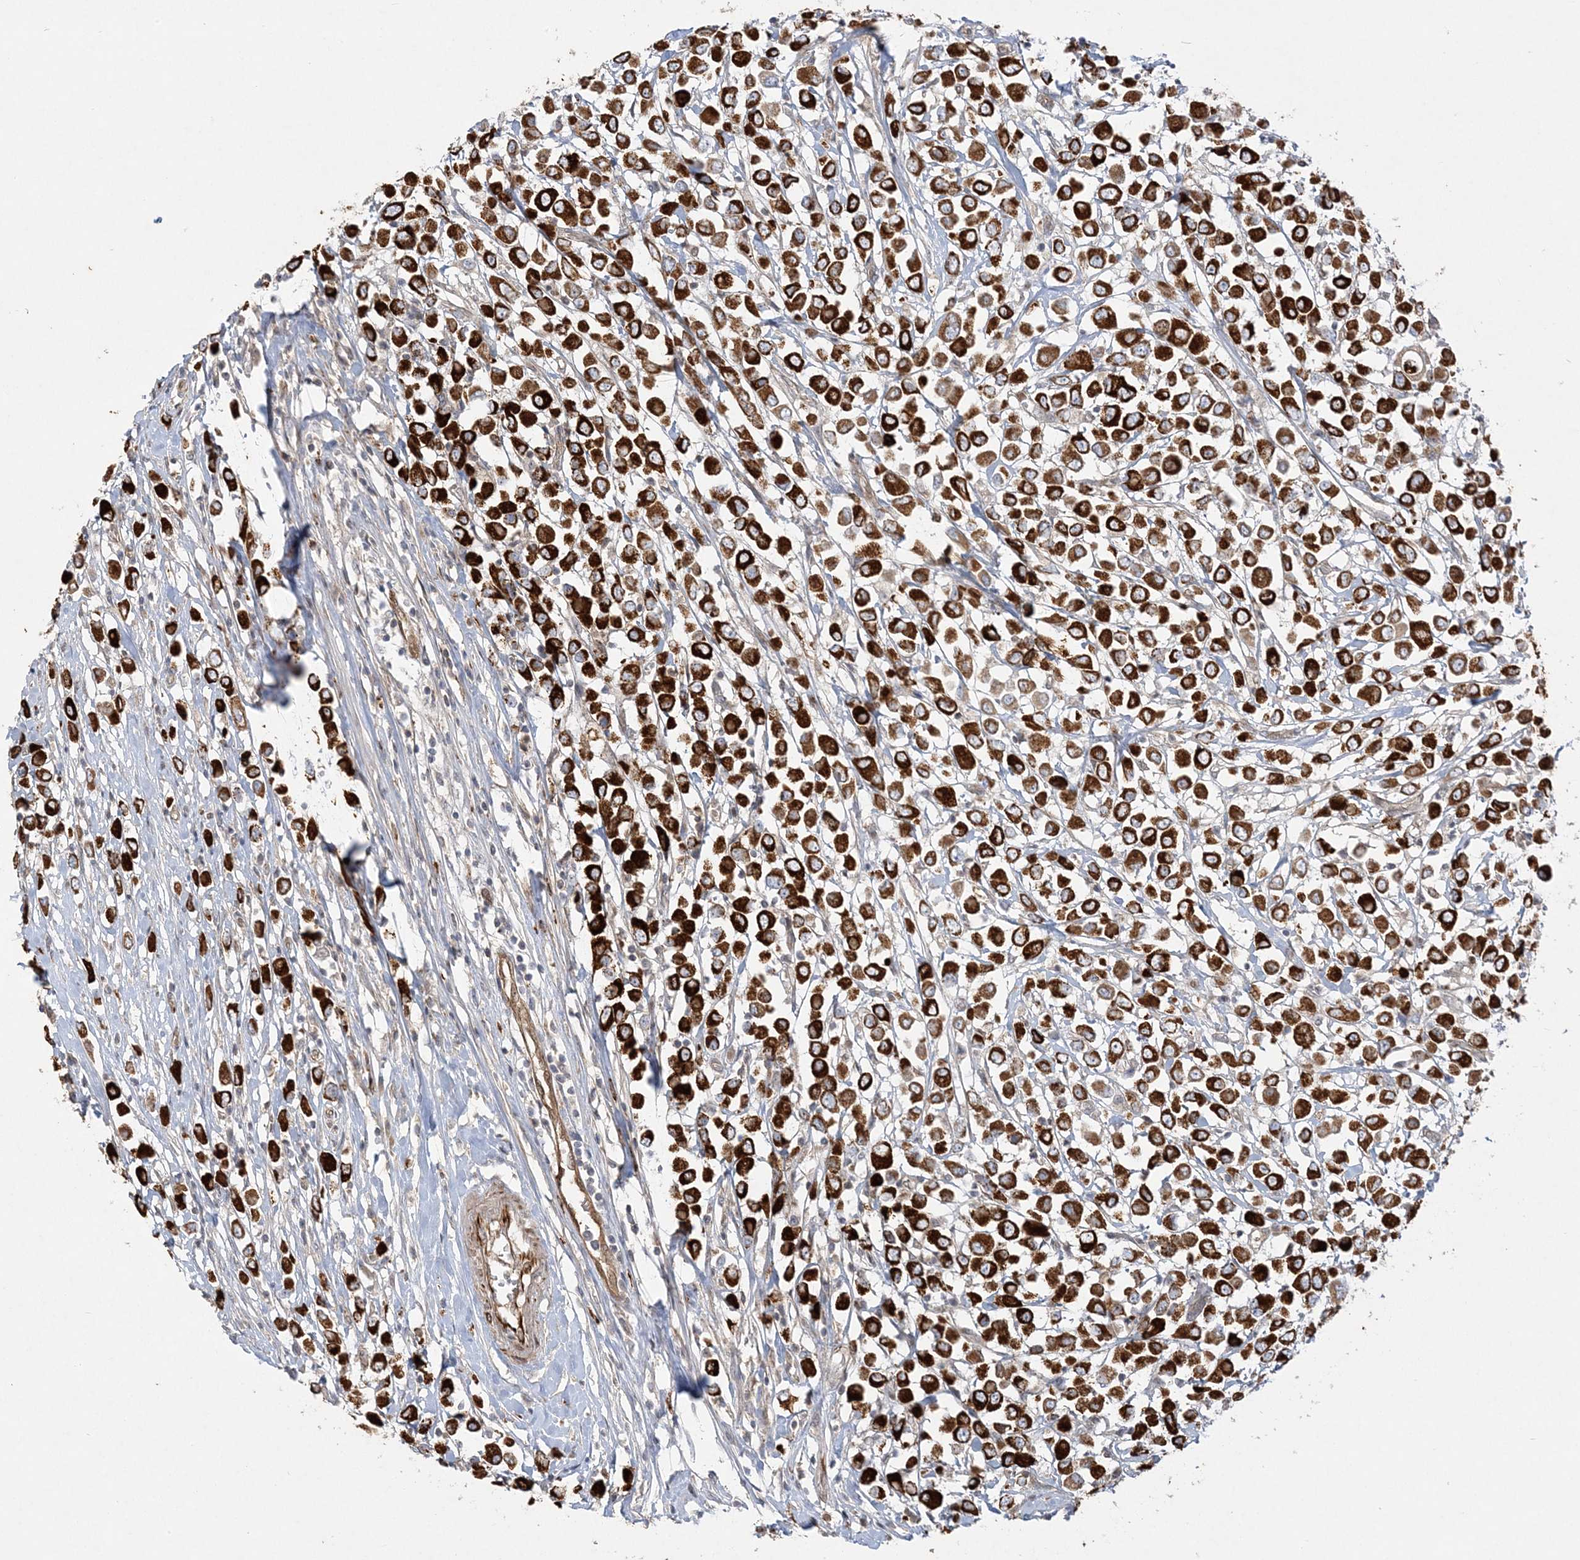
{"staining": {"intensity": "strong", "quantity": ">75%", "location": "cytoplasmic/membranous"}, "tissue": "breast cancer", "cell_type": "Tumor cells", "image_type": "cancer", "snomed": [{"axis": "morphology", "description": "Duct carcinoma"}, {"axis": "topography", "description": "Breast"}], "caption": "Human infiltrating ductal carcinoma (breast) stained for a protein (brown) shows strong cytoplasmic/membranous positive staining in about >75% of tumor cells.", "gene": "INPP1", "patient": {"sex": "female", "age": 61}}